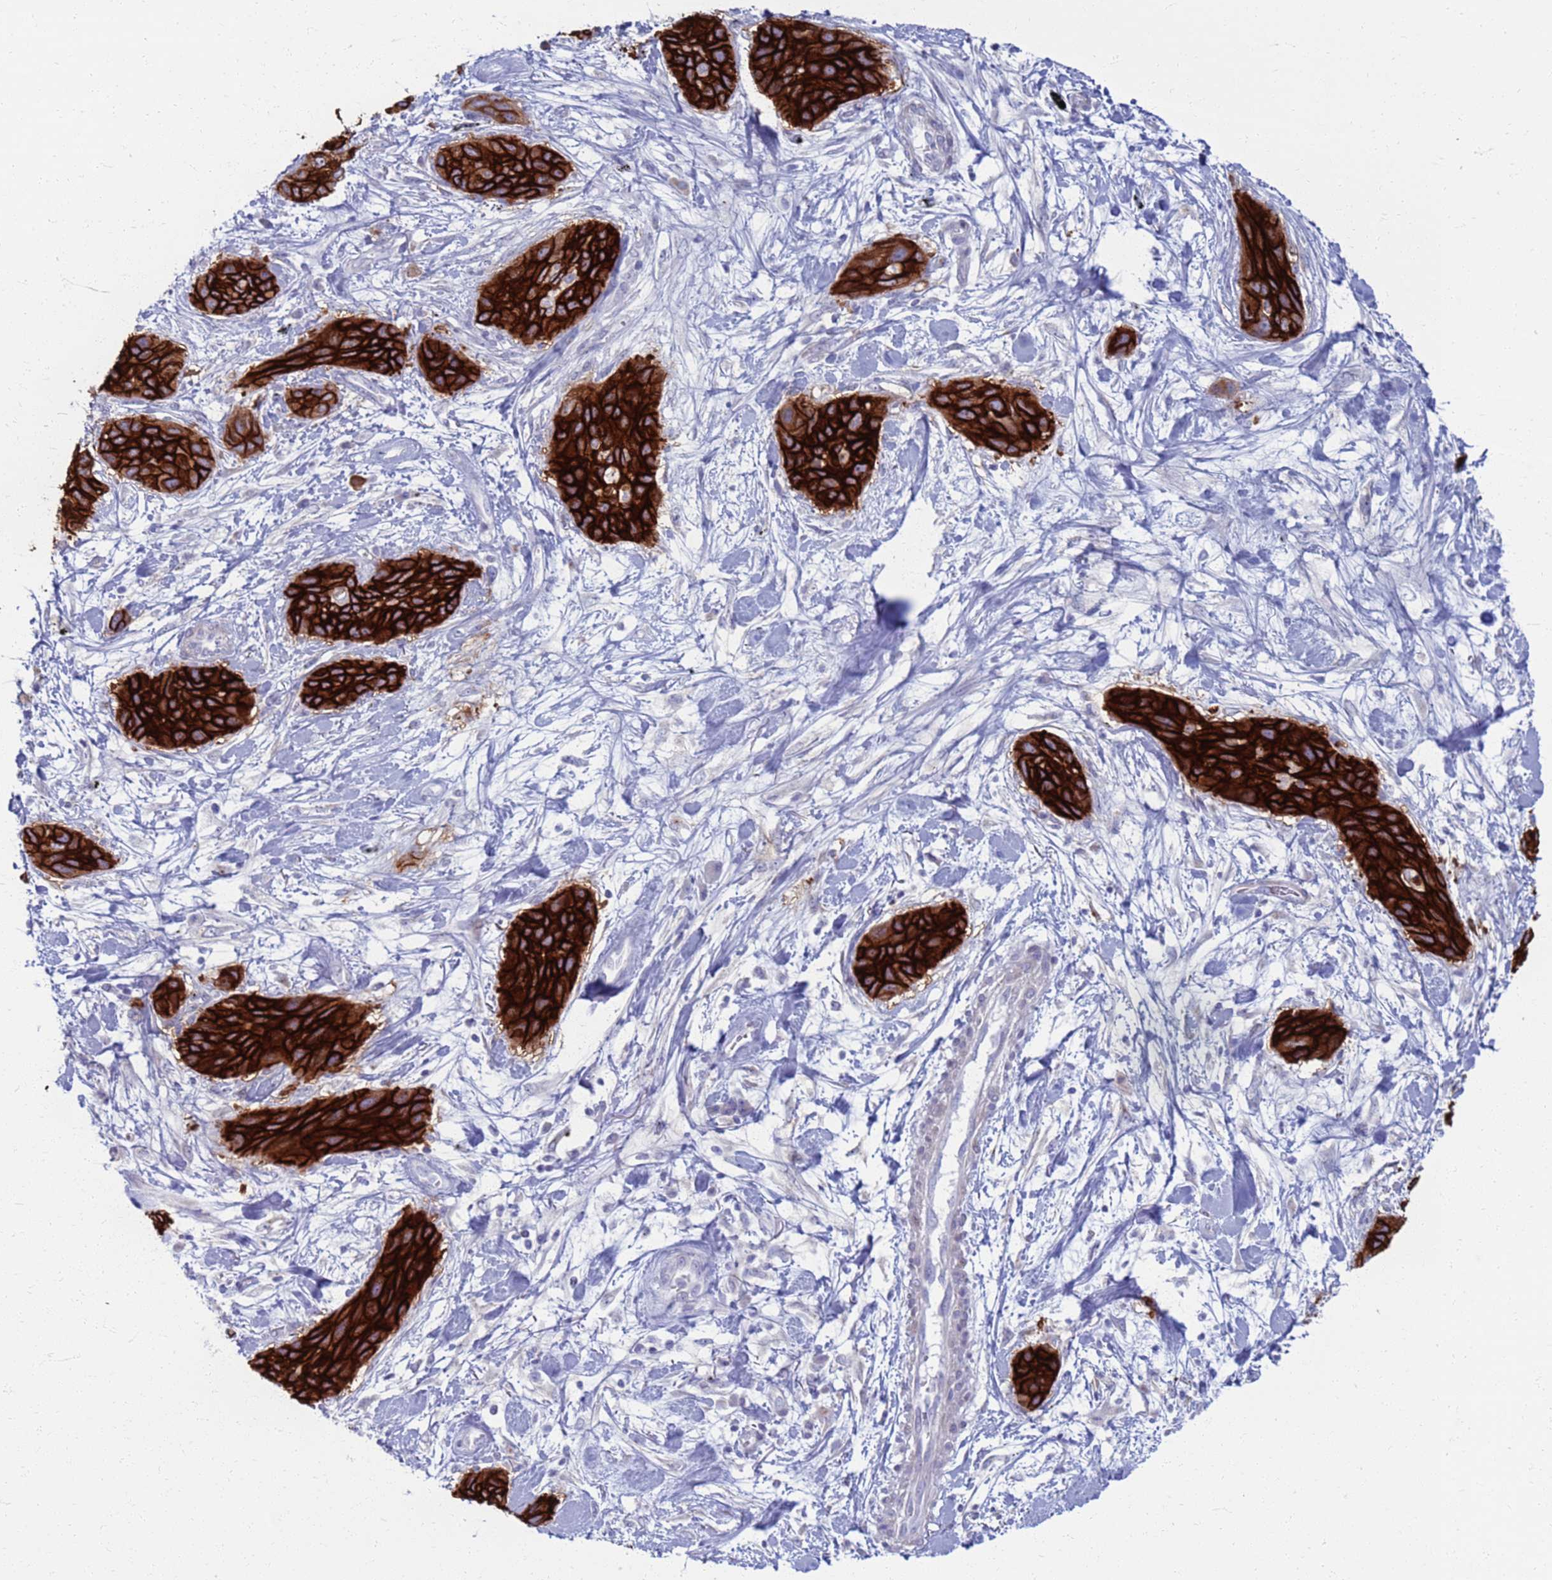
{"staining": {"intensity": "strong", "quantity": ">75%", "location": "cytoplasmic/membranous"}, "tissue": "lung cancer", "cell_type": "Tumor cells", "image_type": "cancer", "snomed": [{"axis": "morphology", "description": "Squamous cell carcinoma, NOS"}, {"axis": "topography", "description": "Lung"}], "caption": "IHC histopathology image of squamous cell carcinoma (lung) stained for a protein (brown), which reveals high levels of strong cytoplasmic/membranous staining in about >75% of tumor cells.", "gene": "CLCA2", "patient": {"sex": "female", "age": 70}}